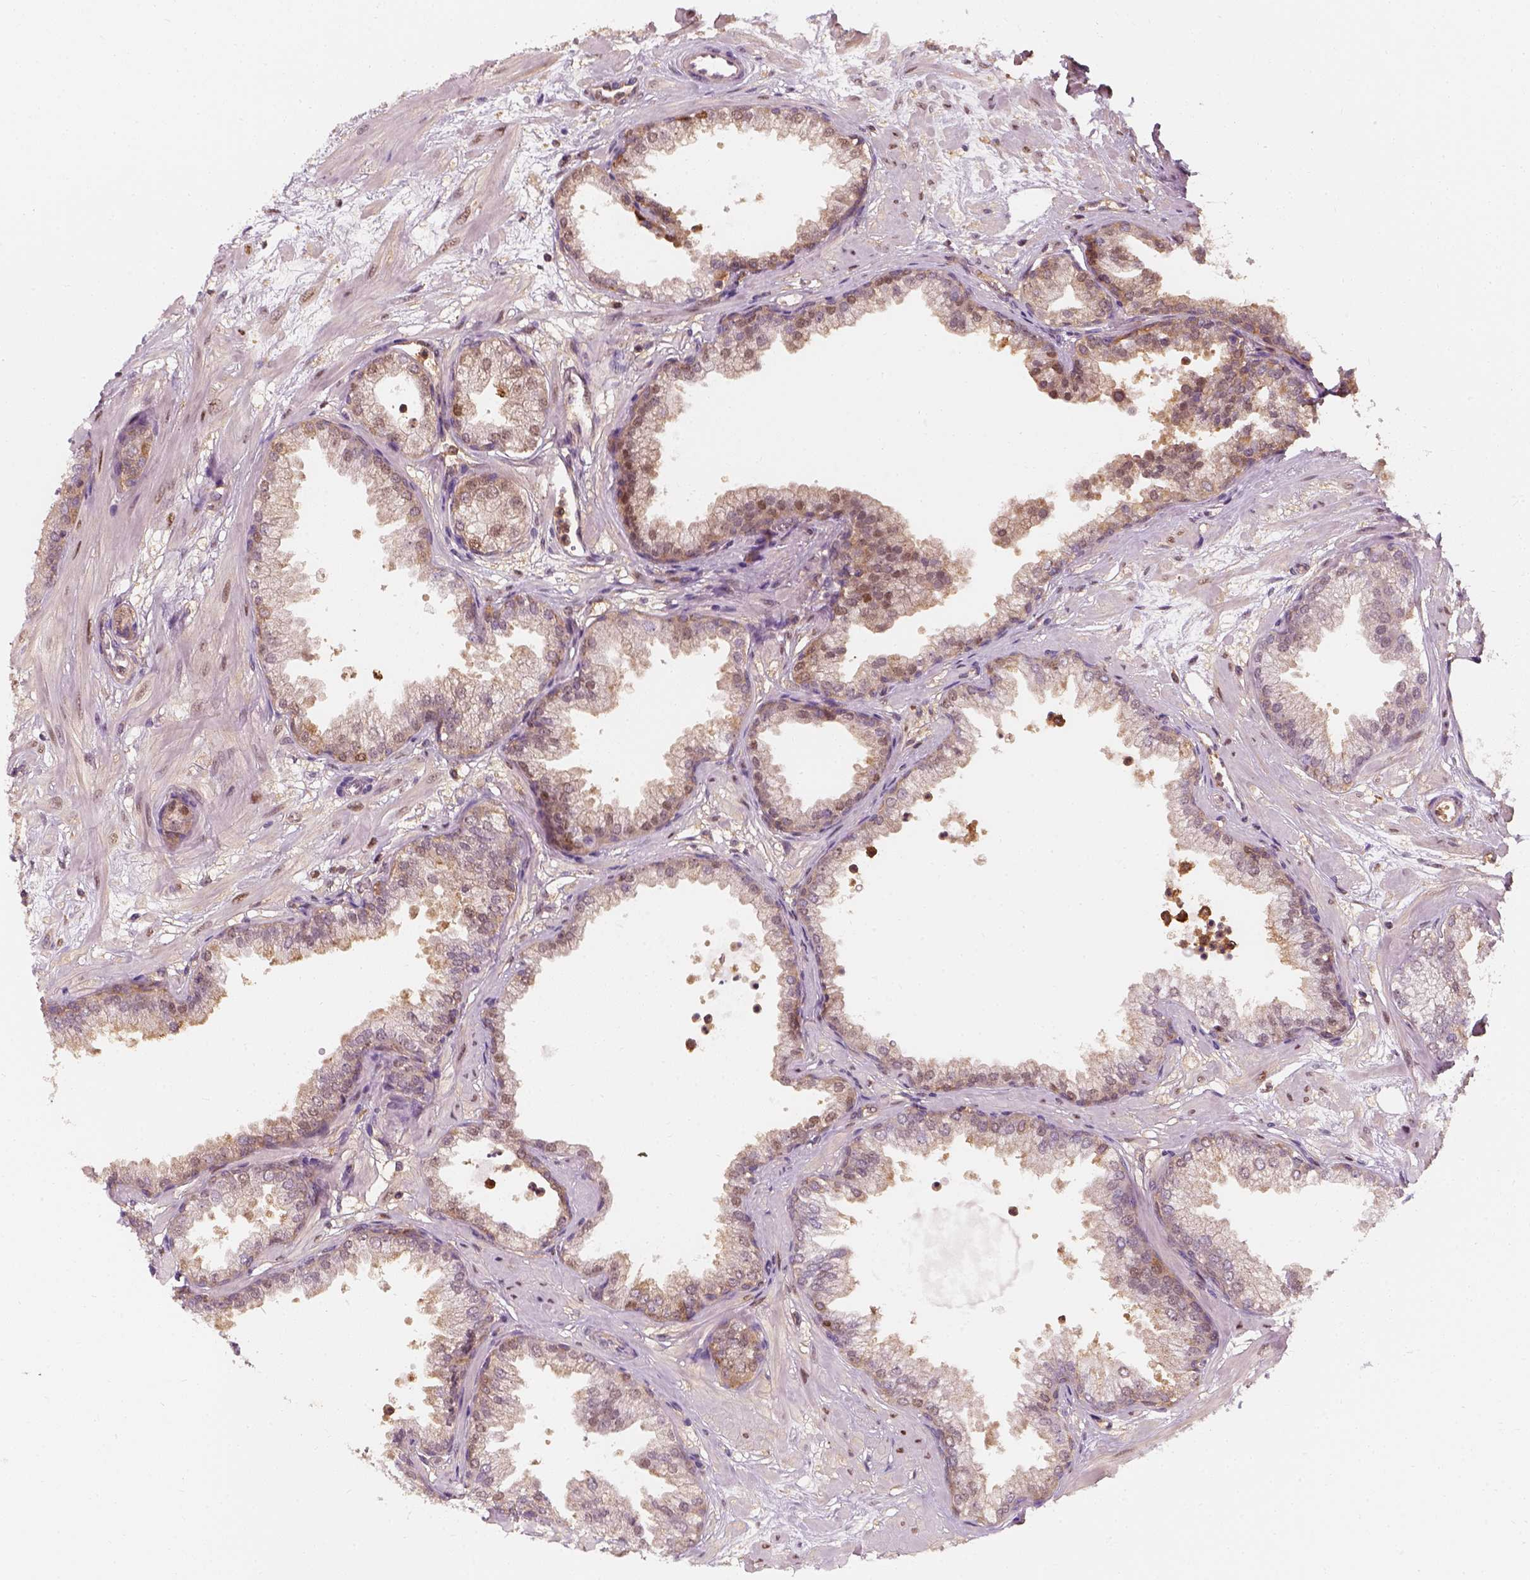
{"staining": {"intensity": "moderate", "quantity": "<25%", "location": "cytoplasmic/membranous,nuclear"}, "tissue": "prostate", "cell_type": "Glandular cells", "image_type": "normal", "snomed": [{"axis": "morphology", "description": "Normal tissue, NOS"}, {"axis": "topography", "description": "Prostate"}], "caption": "This histopathology image reveals immunohistochemistry staining of benign human prostate, with low moderate cytoplasmic/membranous,nuclear positivity in about <25% of glandular cells.", "gene": "SQSTM1", "patient": {"sex": "male", "age": 37}}